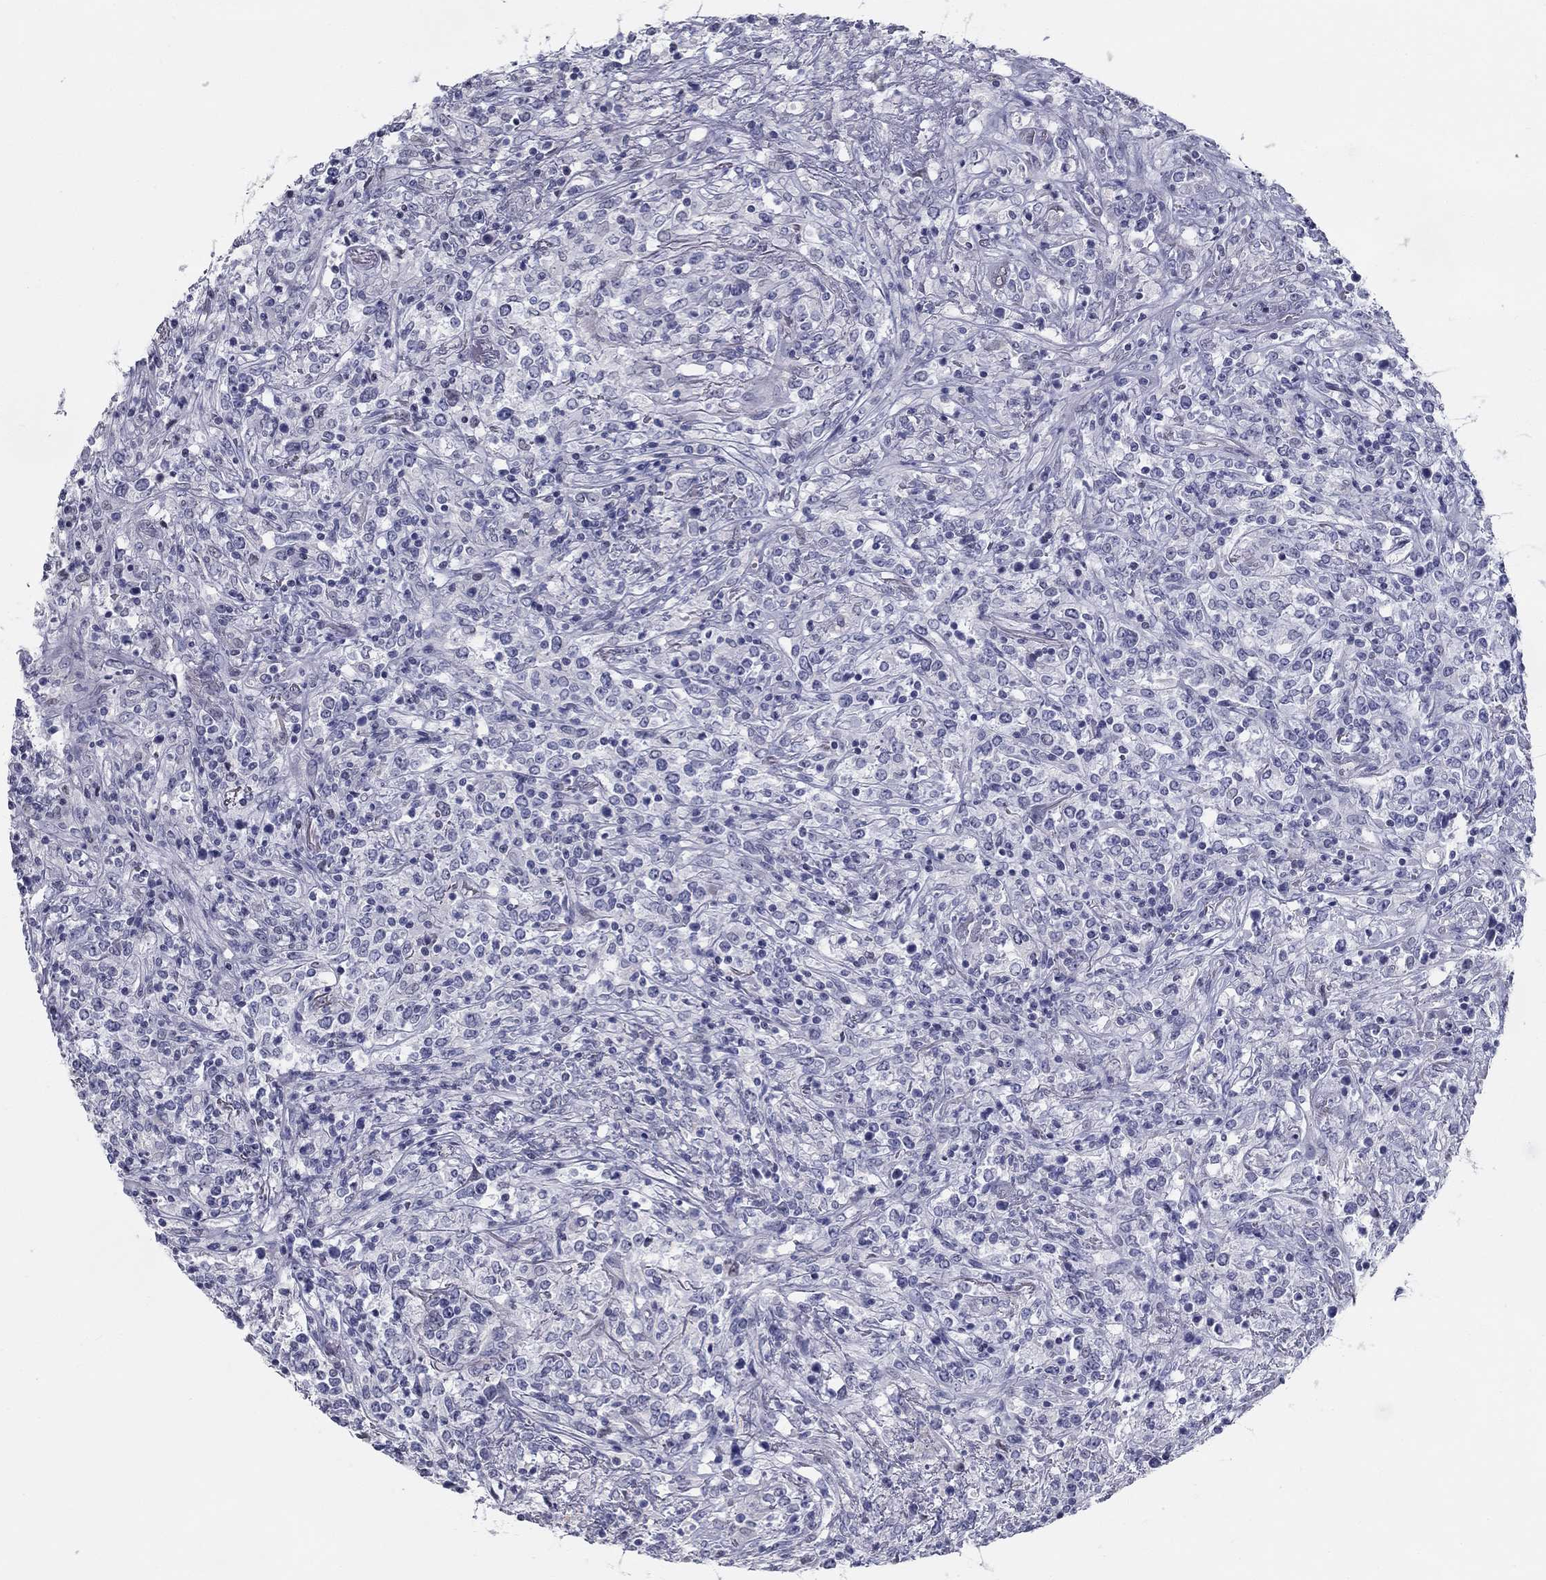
{"staining": {"intensity": "negative", "quantity": "none", "location": "none"}, "tissue": "lymphoma", "cell_type": "Tumor cells", "image_type": "cancer", "snomed": [{"axis": "morphology", "description": "Malignant lymphoma, non-Hodgkin's type, High grade"}, {"axis": "topography", "description": "Lung"}], "caption": "DAB immunohistochemical staining of high-grade malignant lymphoma, non-Hodgkin's type demonstrates no significant positivity in tumor cells.", "gene": "GUCA1A", "patient": {"sex": "male", "age": 79}}